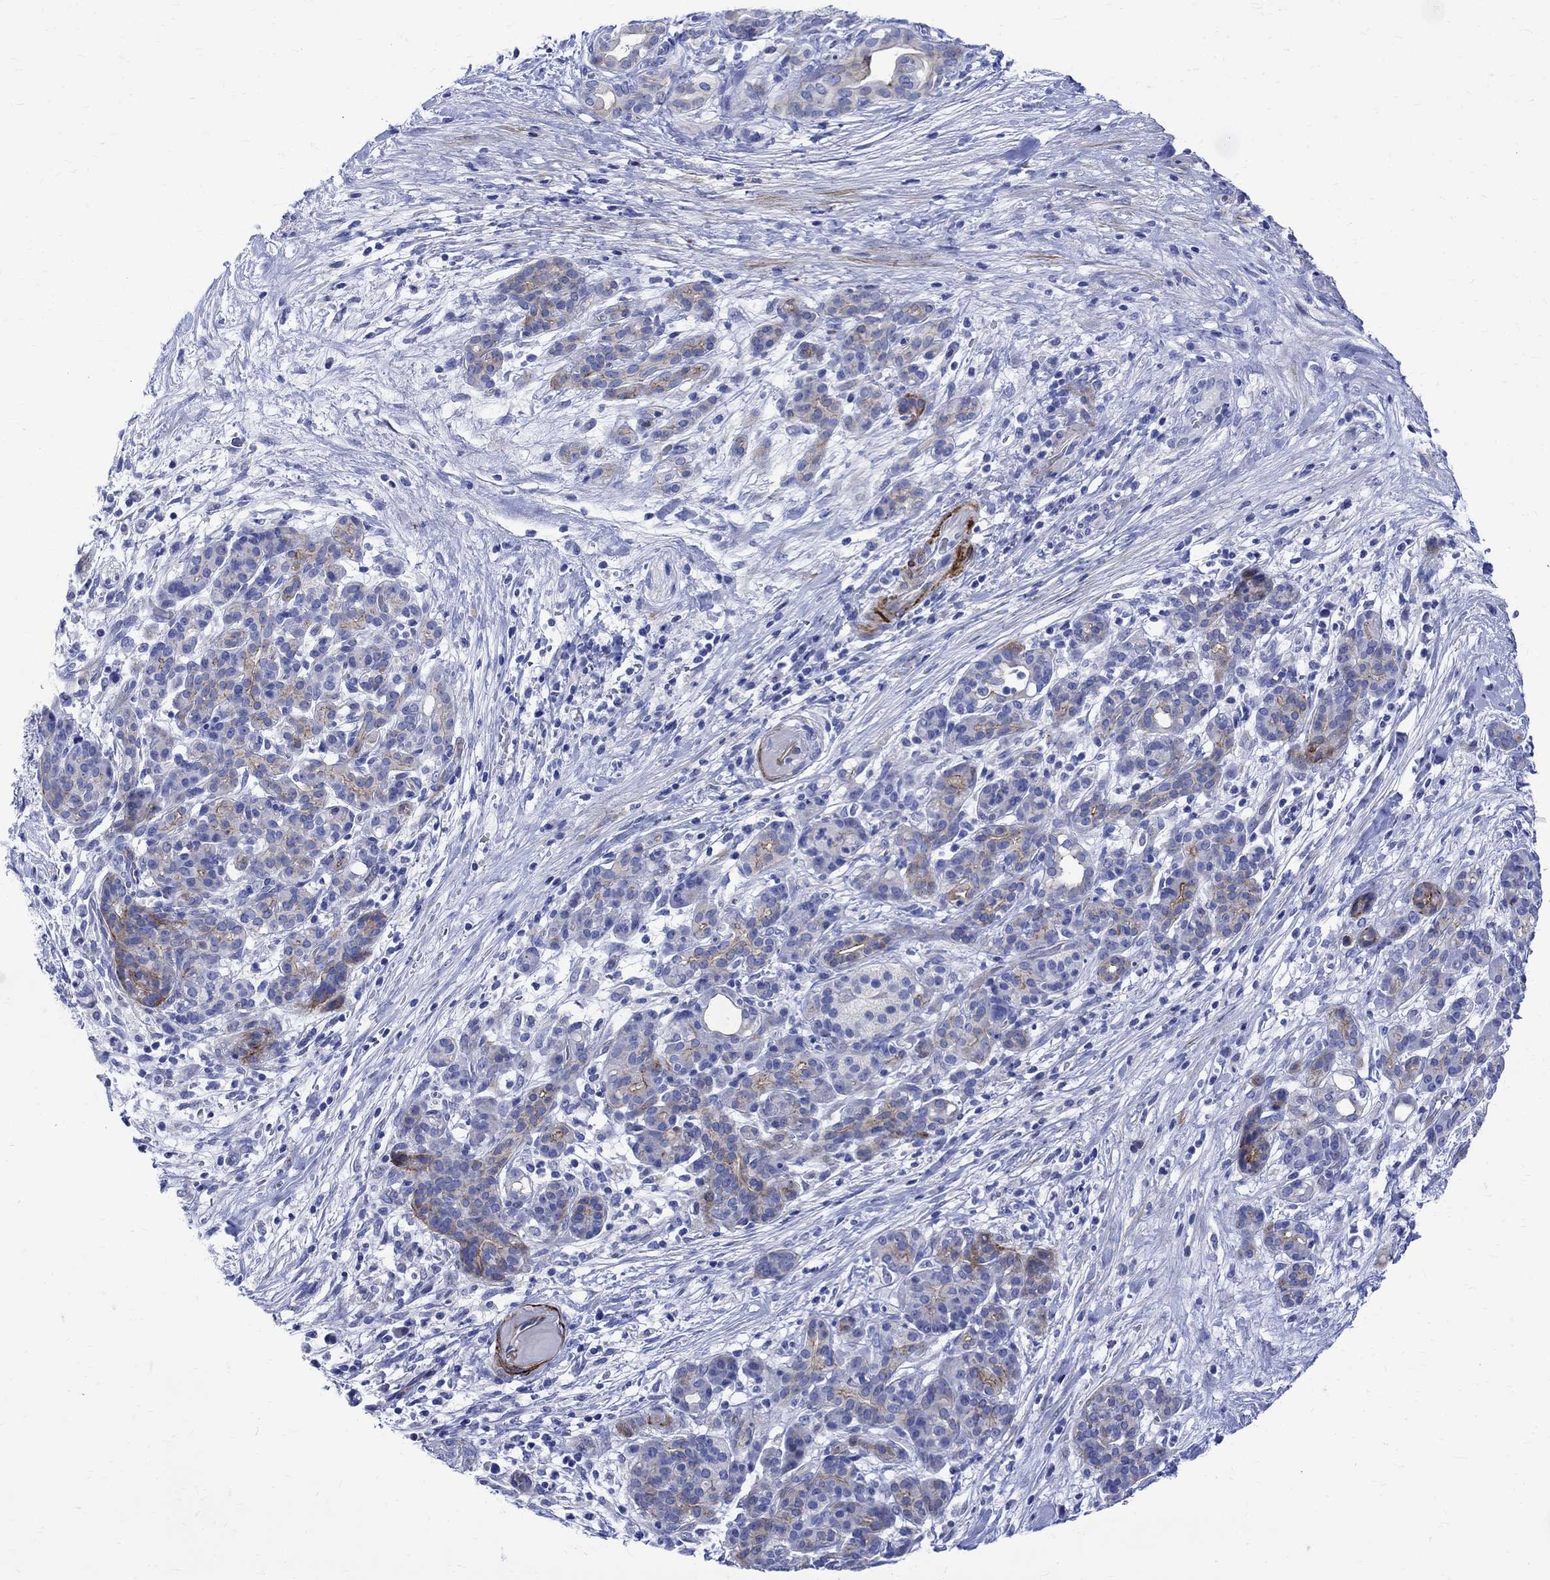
{"staining": {"intensity": "weak", "quantity": "<25%", "location": "cytoplasmic/membranous"}, "tissue": "pancreatic cancer", "cell_type": "Tumor cells", "image_type": "cancer", "snomed": [{"axis": "morphology", "description": "Adenocarcinoma, NOS"}, {"axis": "topography", "description": "Pancreas"}], "caption": "Protein analysis of pancreatic cancer (adenocarcinoma) displays no significant staining in tumor cells.", "gene": "PARVB", "patient": {"sex": "male", "age": 44}}